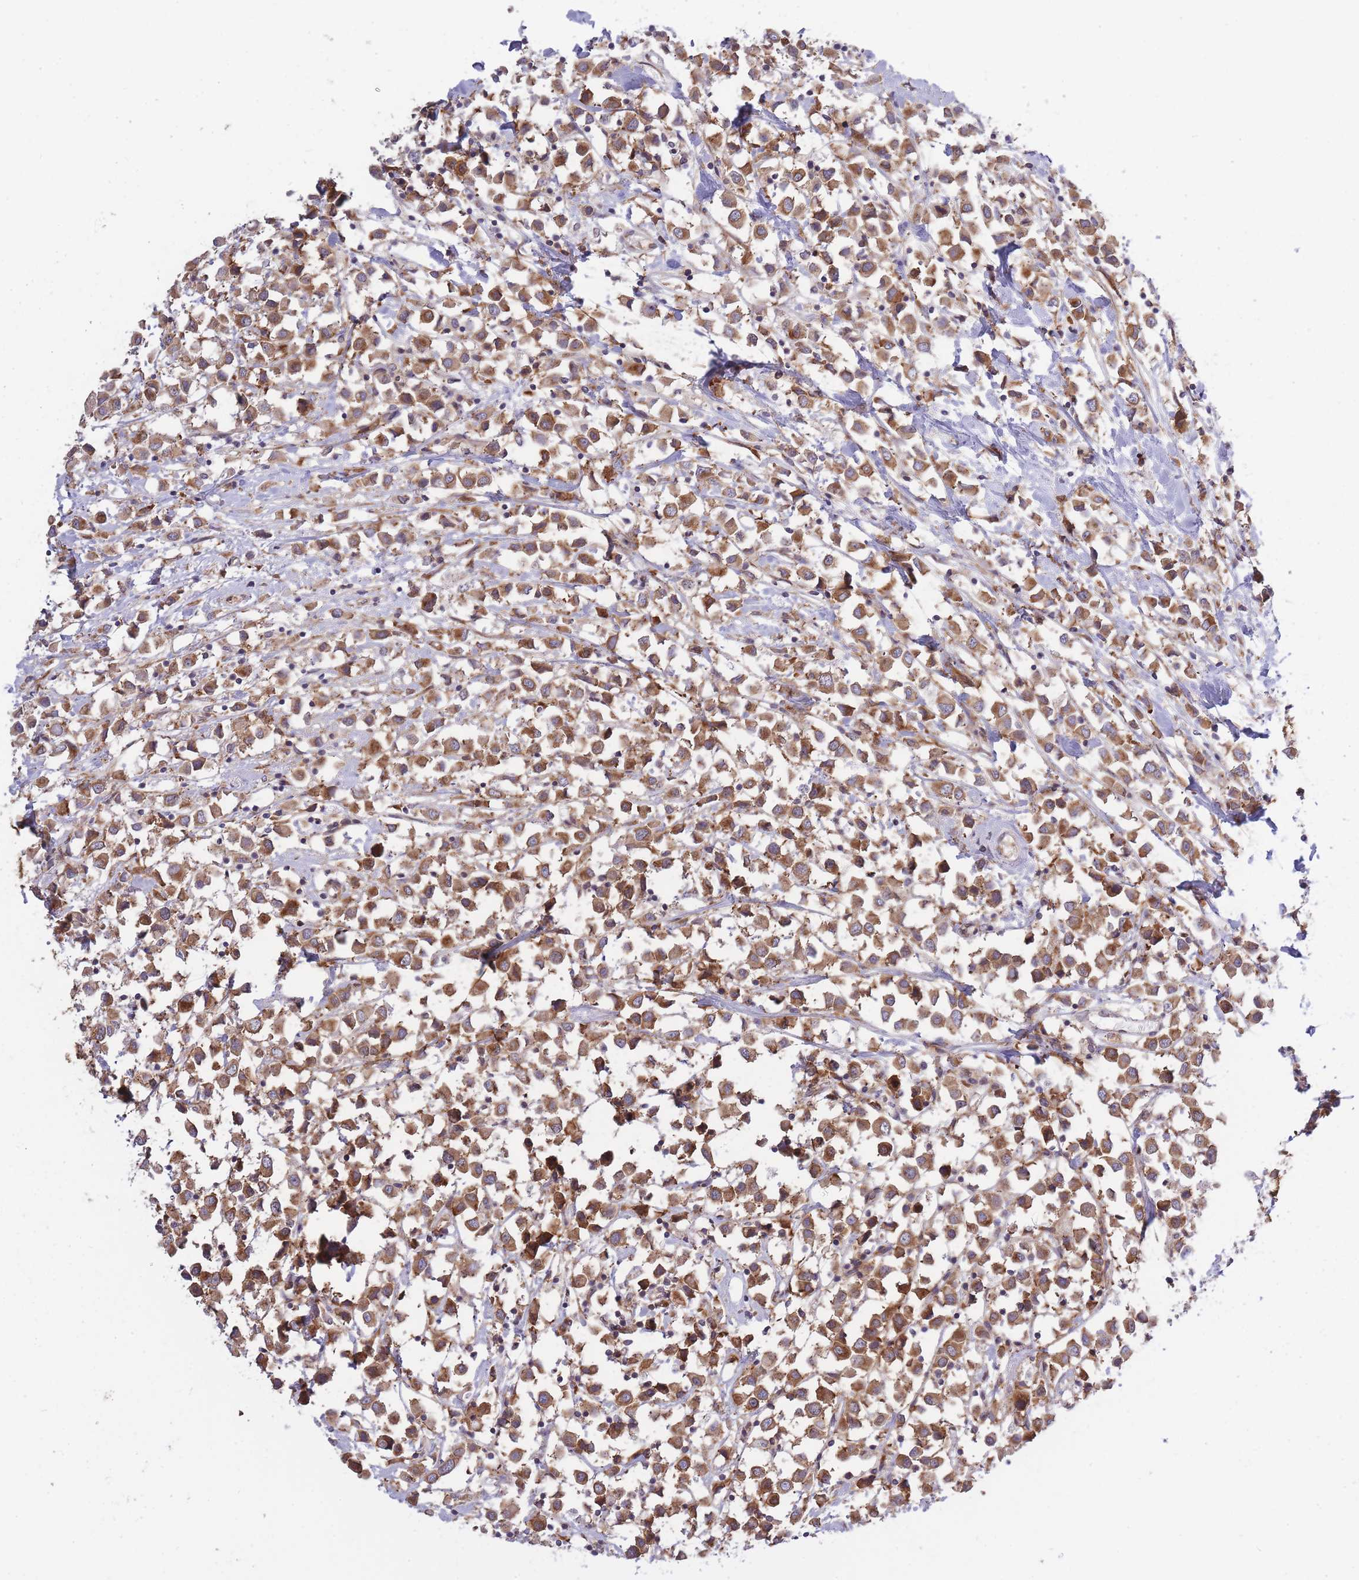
{"staining": {"intensity": "moderate", "quantity": ">75%", "location": "cytoplasmic/membranous"}, "tissue": "breast cancer", "cell_type": "Tumor cells", "image_type": "cancer", "snomed": [{"axis": "morphology", "description": "Duct carcinoma"}, {"axis": "topography", "description": "Breast"}], "caption": "Tumor cells show medium levels of moderate cytoplasmic/membranous positivity in approximately >75% of cells in breast cancer.", "gene": "CCDC124", "patient": {"sex": "female", "age": 61}}